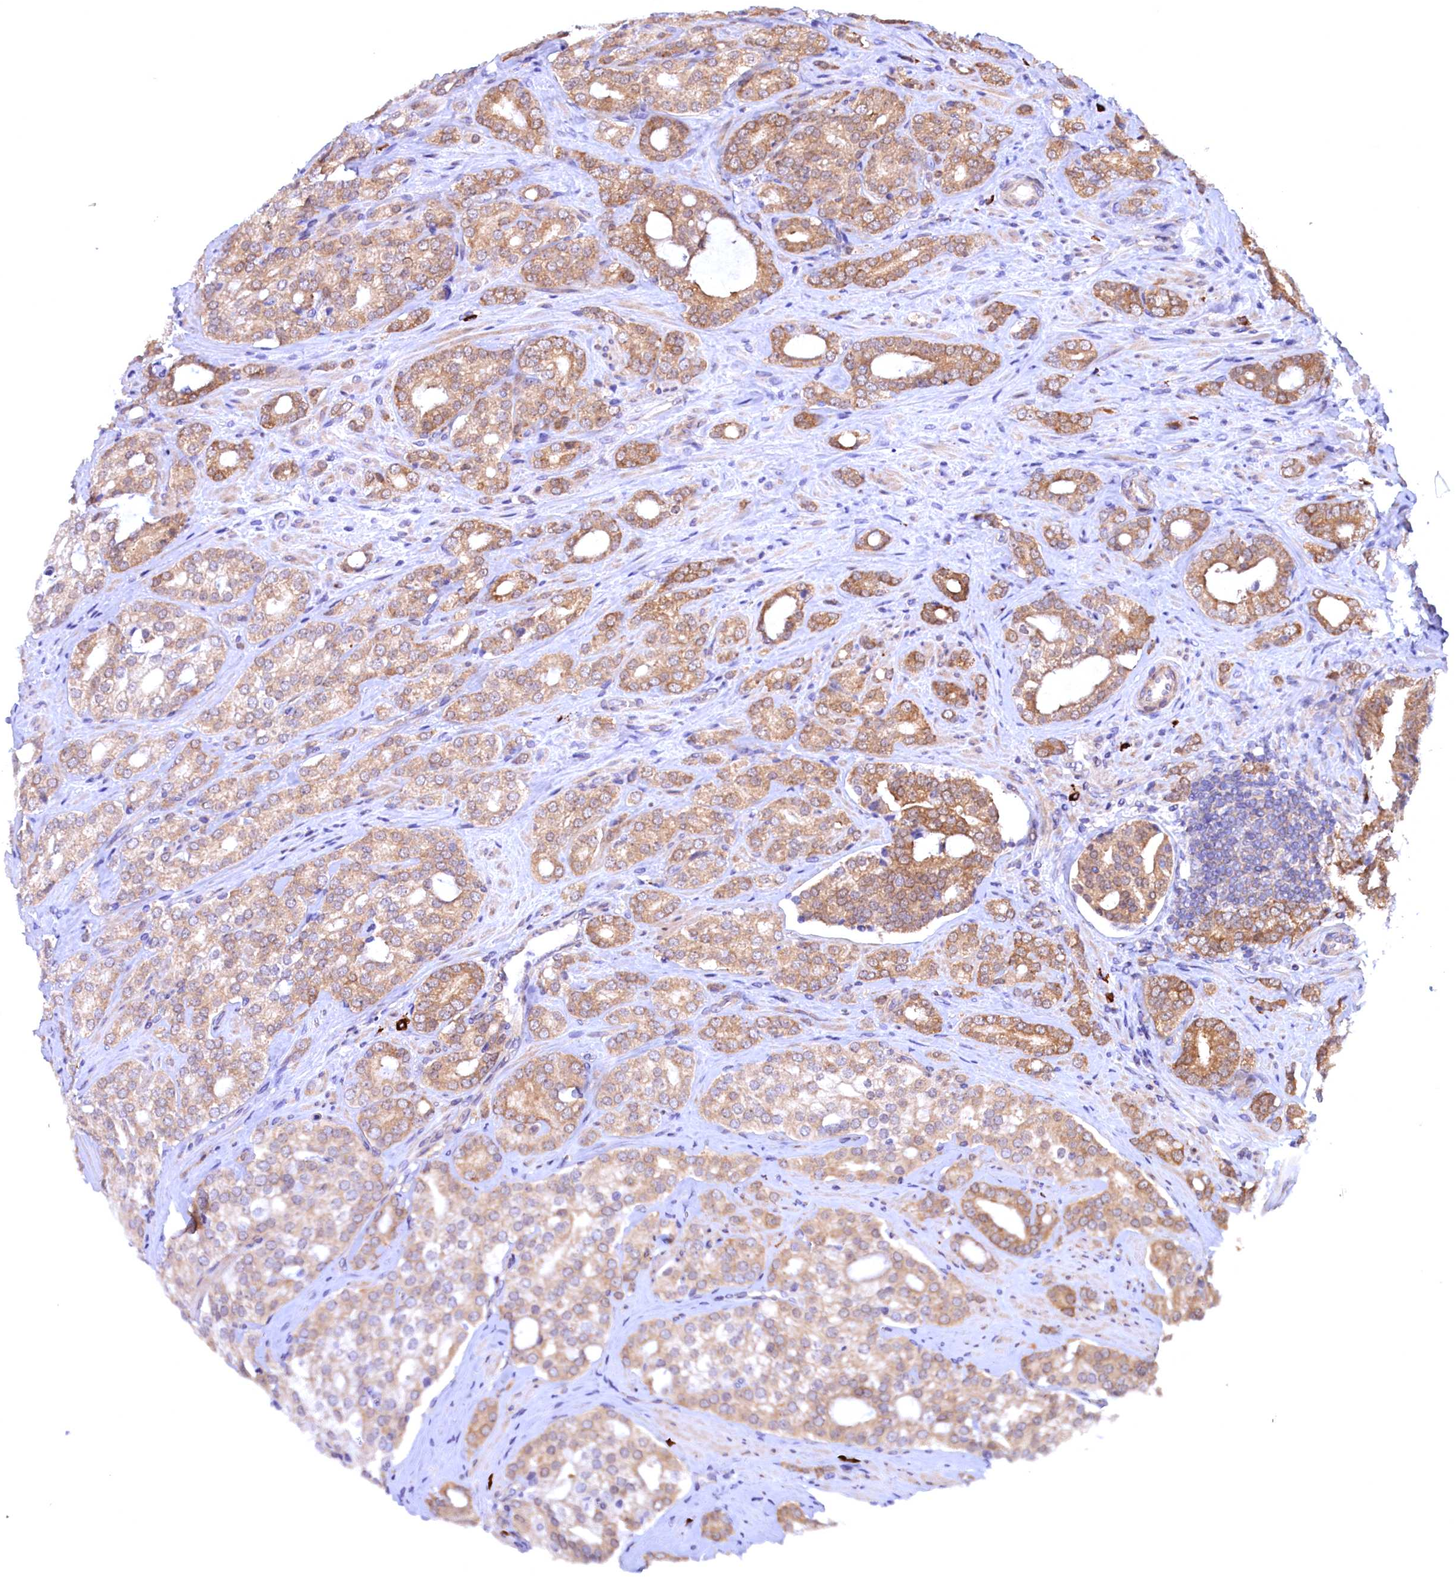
{"staining": {"intensity": "moderate", "quantity": ">75%", "location": "cytoplasmic/membranous"}, "tissue": "prostate cancer", "cell_type": "Tumor cells", "image_type": "cancer", "snomed": [{"axis": "morphology", "description": "Adenocarcinoma, High grade"}, {"axis": "topography", "description": "Prostate"}], "caption": "Immunohistochemical staining of prostate adenocarcinoma (high-grade) shows moderate cytoplasmic/membranous protein staining in approximately >75% of tumor cells.", "gene": "JPT2", "patient": {"sex": "male", "age": 63}}